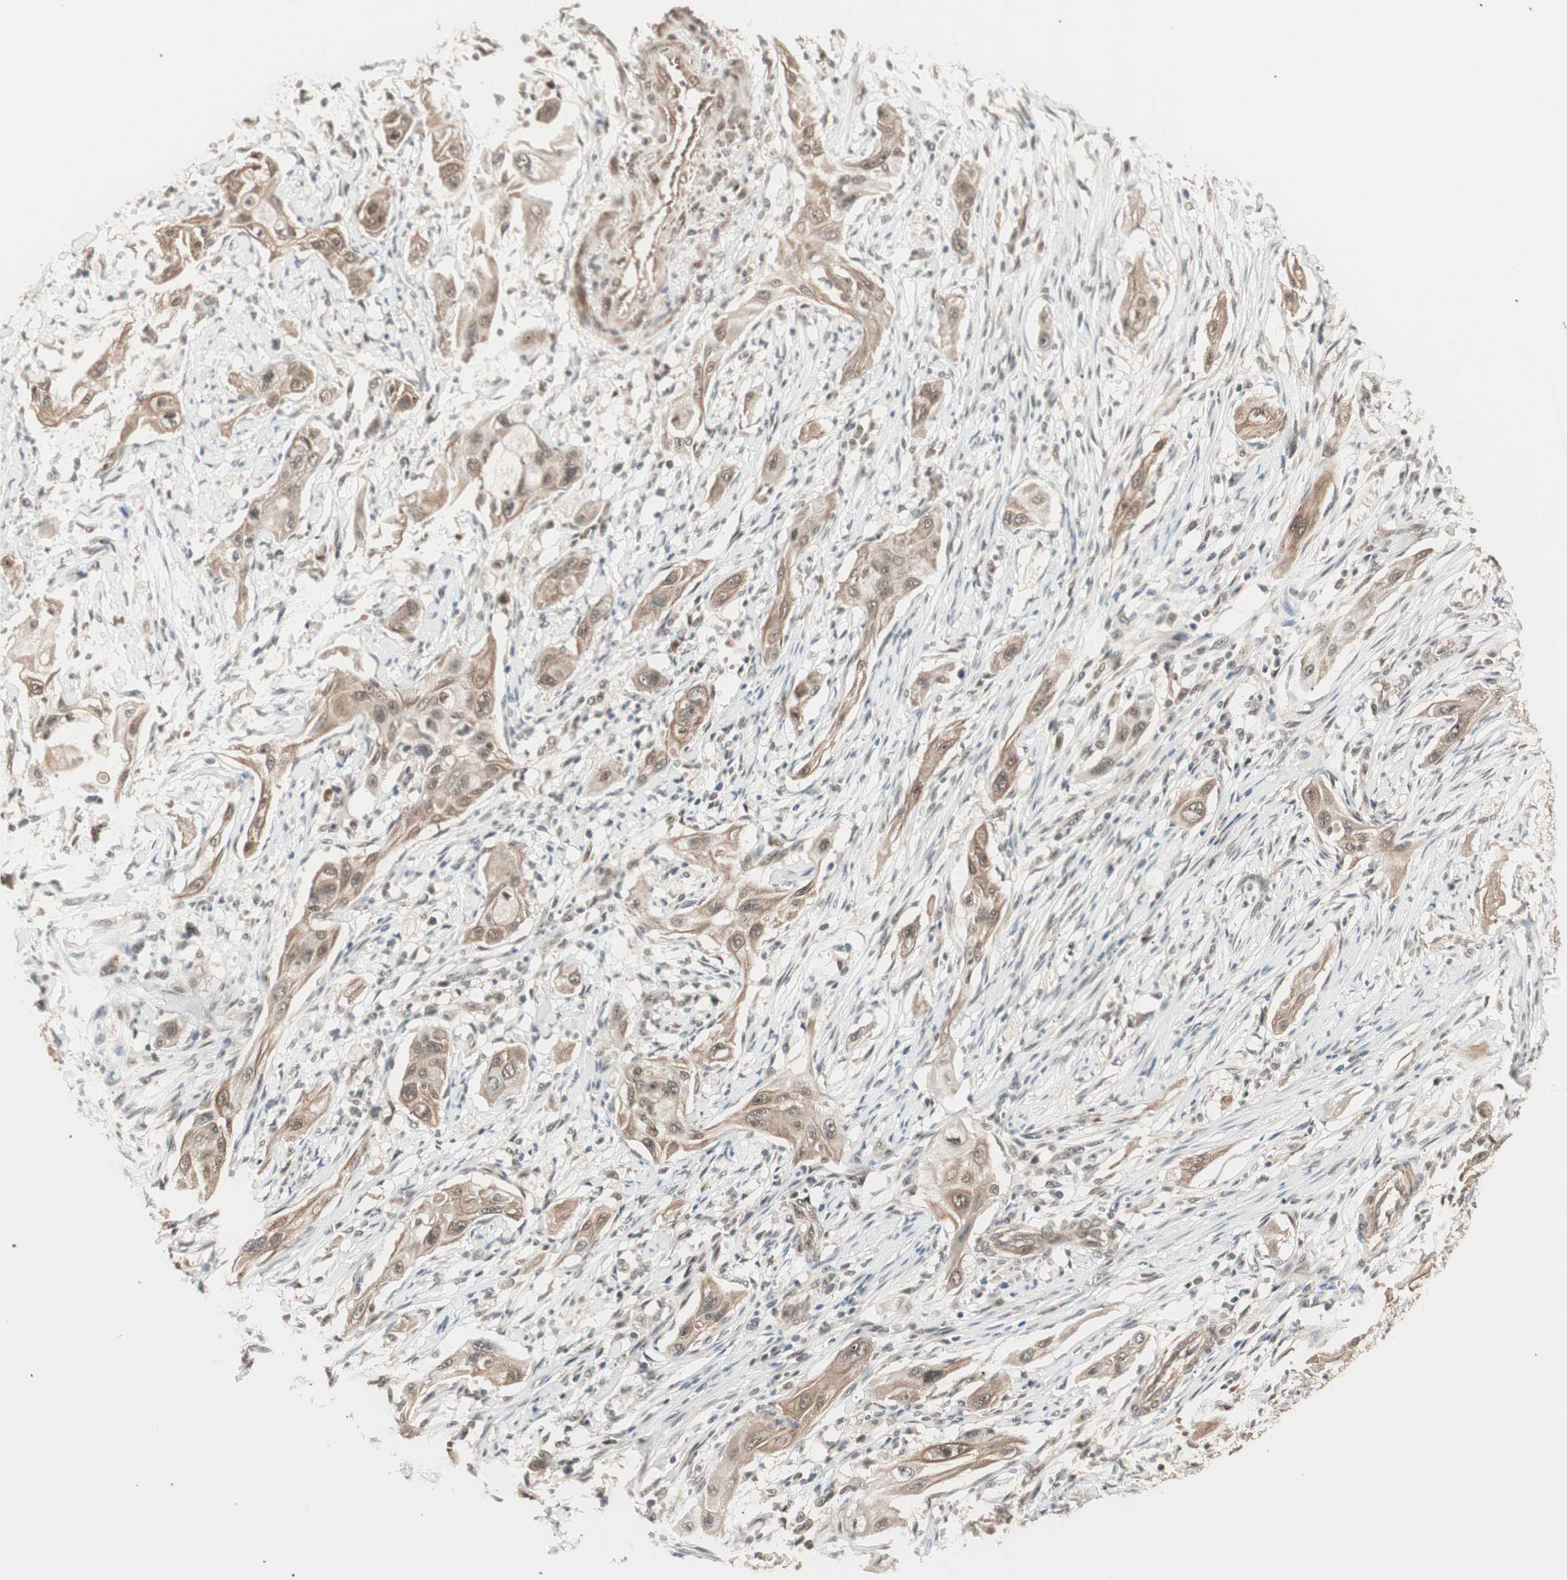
{"staining": {"intensity": "moderate", "quantity": ">75%", "location": "cytoplasmic/membranous,nuclear"}, "tissue": "lung cancer", "cell_type": "Tumor cells", "image_type": "cancer", "snomed": [{"axis": "morphology", "description": "Squamous cell carcinoma, NOS"}, {"axis": "topography", "description": "Lung"}], "caption": "Brown immunohistochemical staining in human lung cancer (squamous cell carcinoma) exhibits moderate cytoplasmic/membranous and nuclear staining in about >75% of tumor cells.", "gene": "ZSCAN31", "patient": {"sex": "female", "age": 47}}